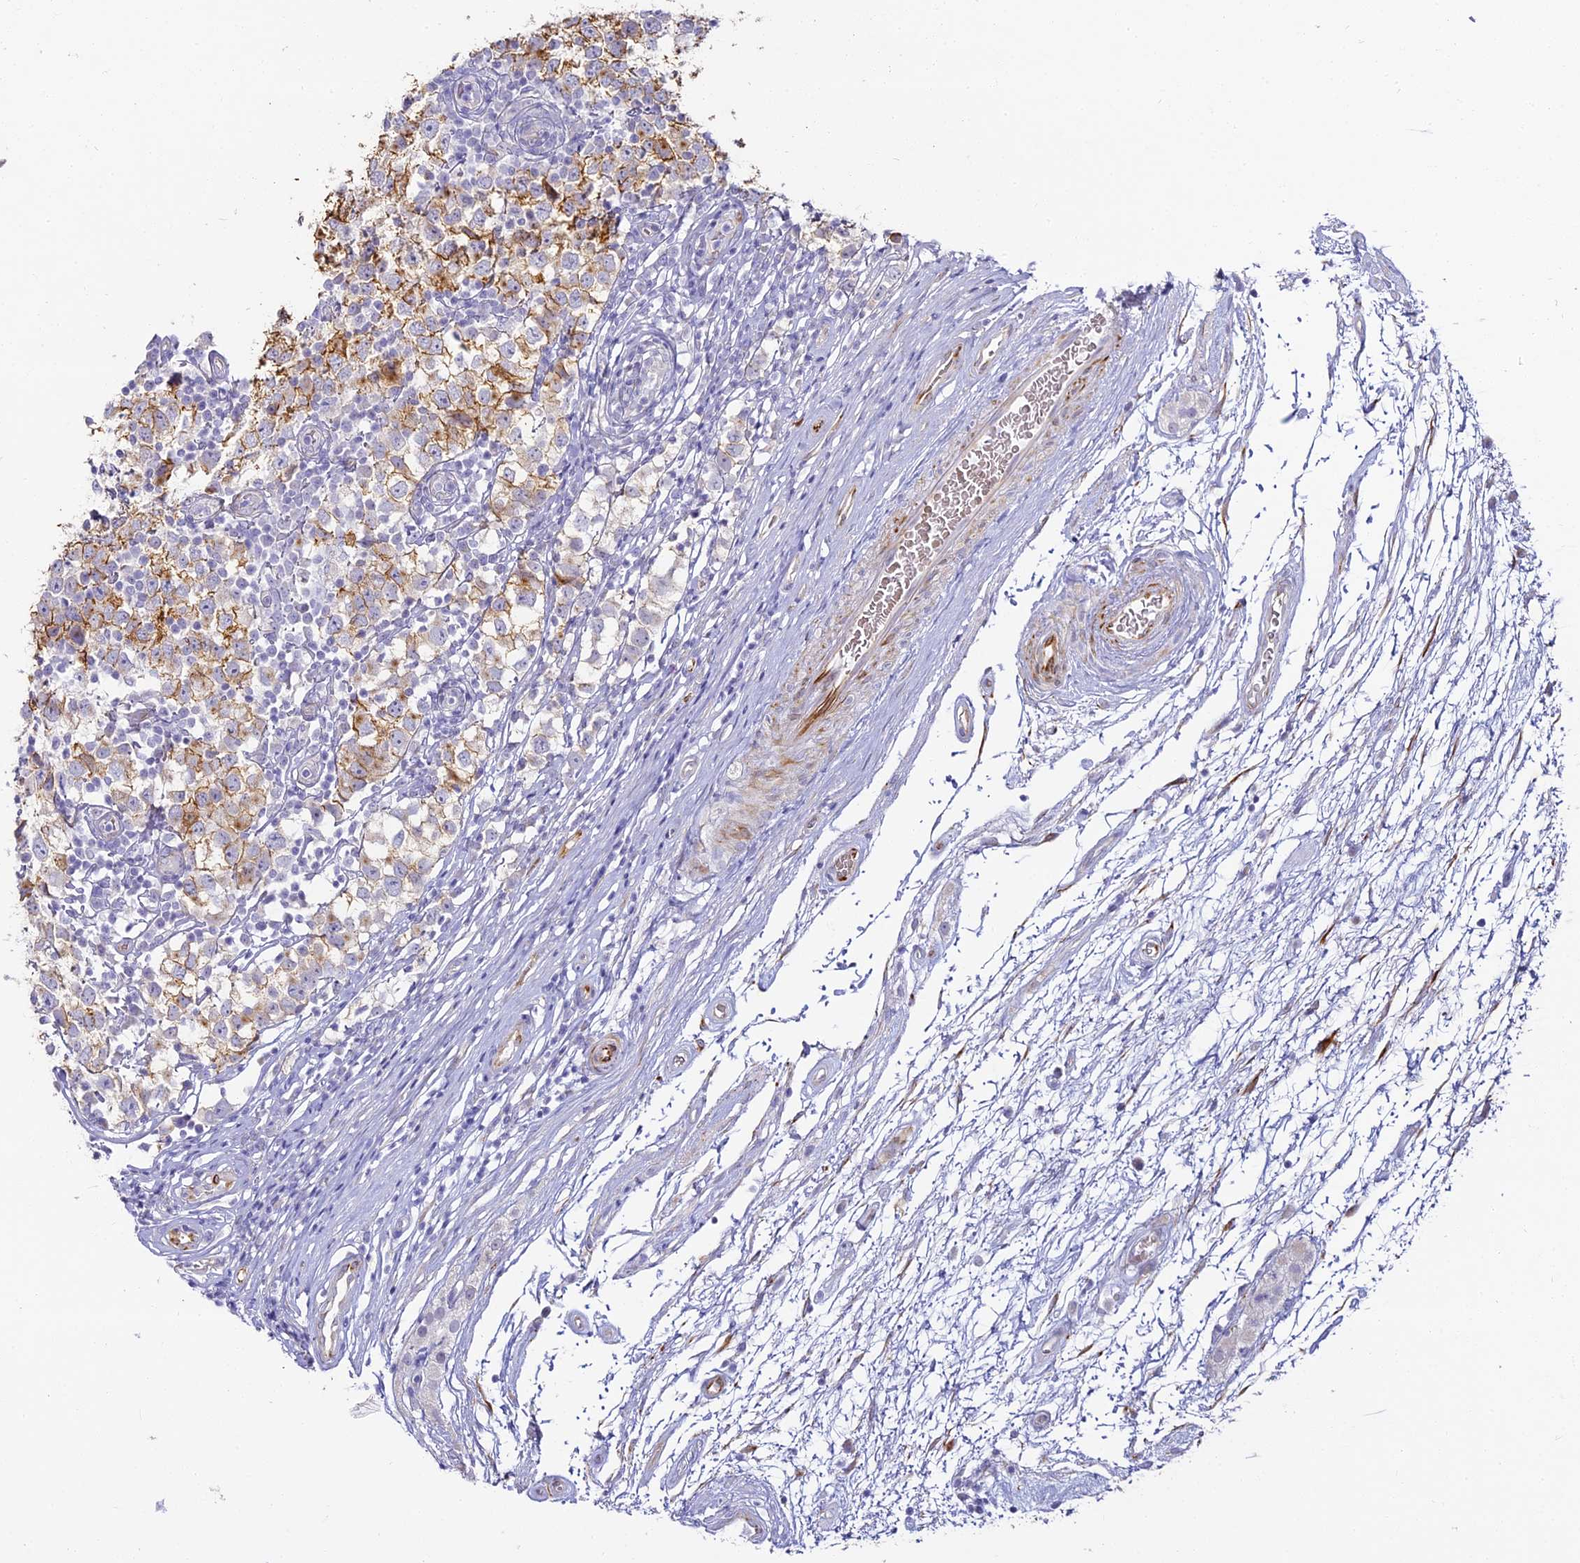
{"staining": {"intensity": "moderate", "quantity": ">75%", "location": "cytoplasmic/membranous"}, "tissue": "testis cancer", "cell_type": "Tumor cells", "image_type": "cancer", "snomed": [{"axis": "morphology", "description": "Seminoma, NOS"}, {"axis": "topography", "description": "Testis"}], "caption": "This photomicrograph shows IHC staining of seminoma (testis), with medium moderate cytoplasmic/membranous positivity in approximately >75% of tumor cells.", "gene": "ALPG", "patient": {"sex": "male", "age": 65}}